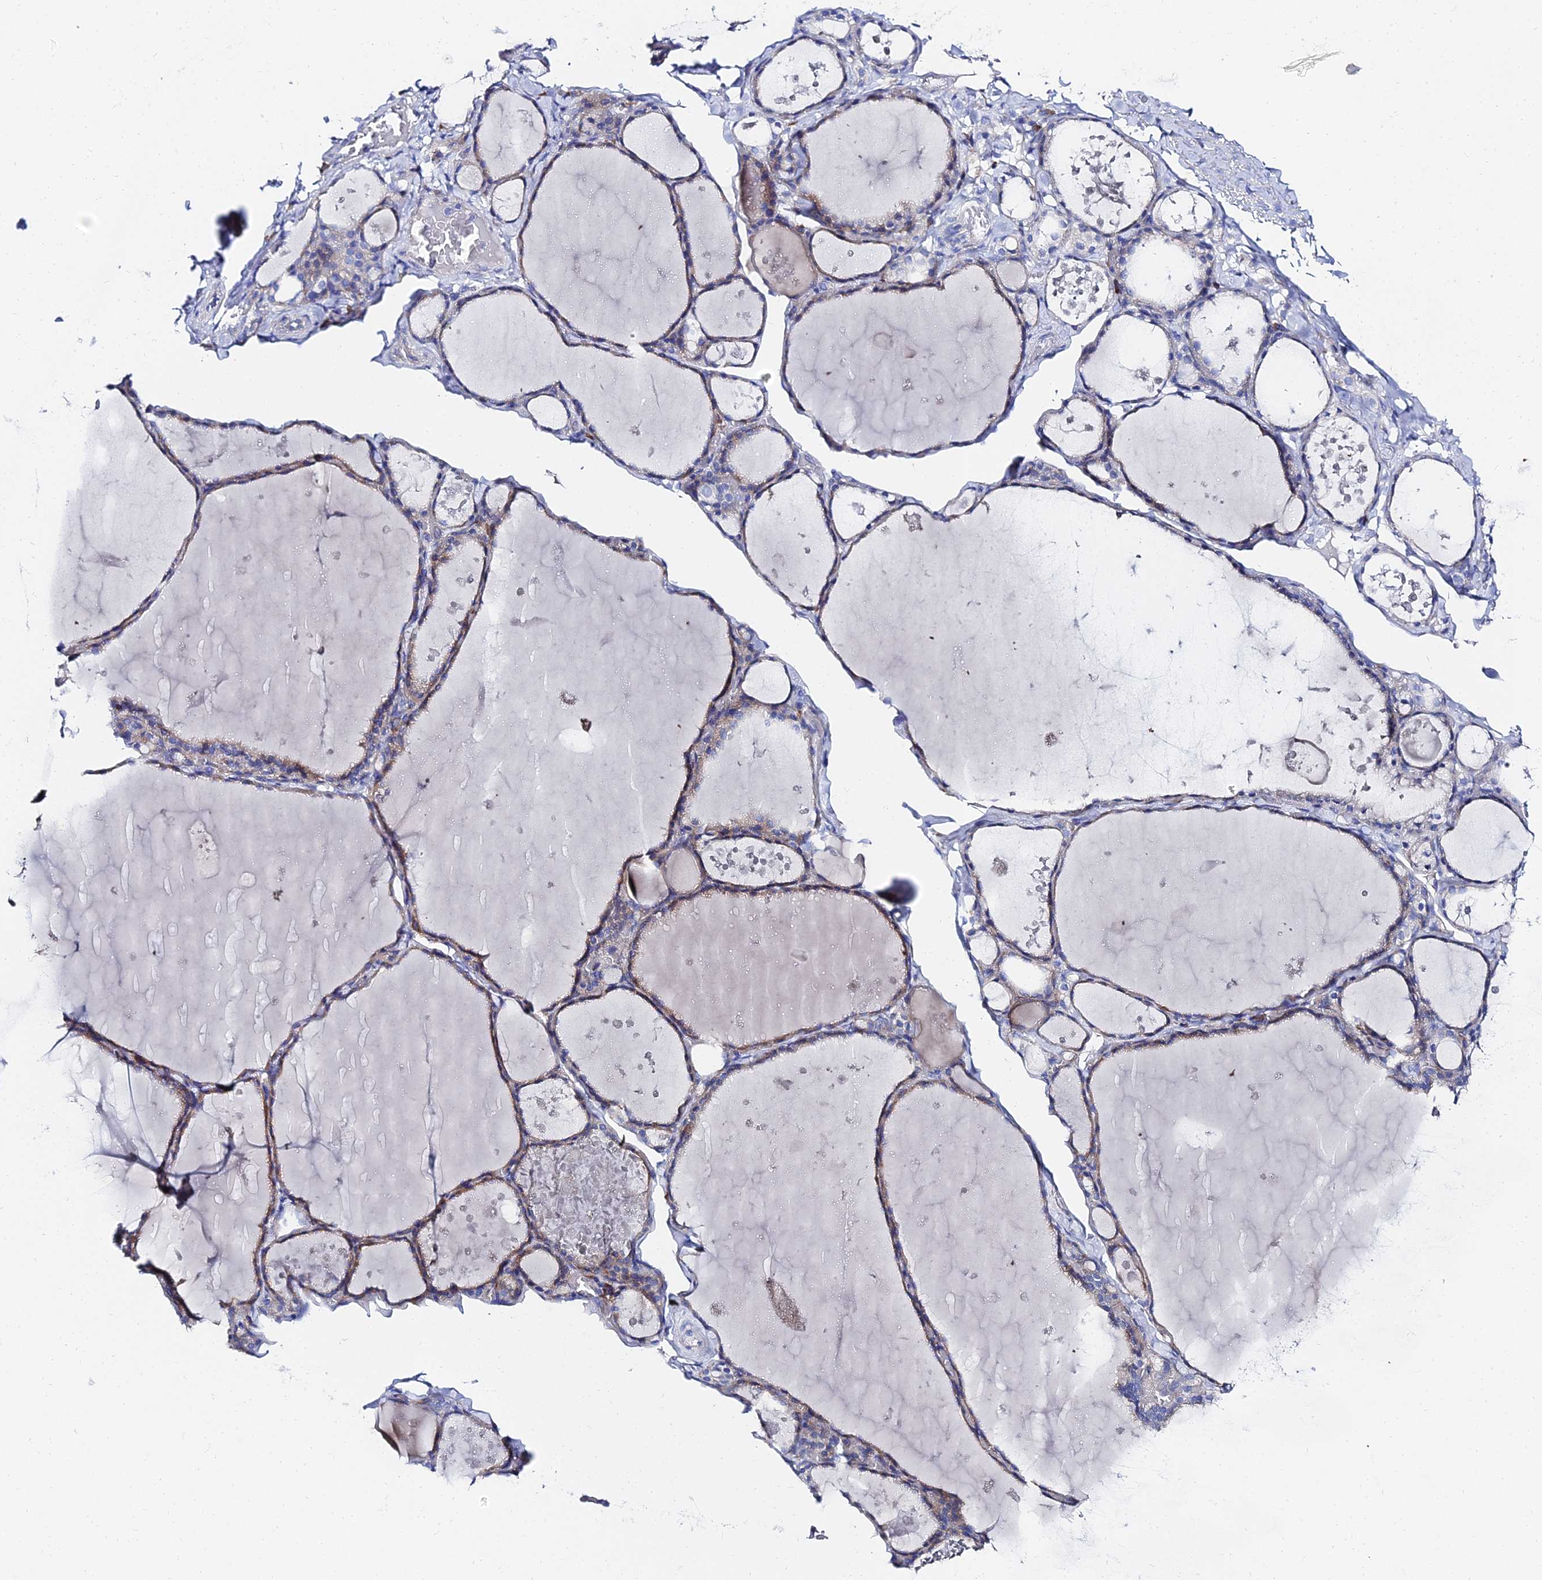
{"staining": {"intensity": "moderate", "quantity": "<25%", "location": "cytoplasmic/membranous"}, "tissue": "thyroid gland", "cell_type": "Glandular cells", "image_type": "normal", "snomed": [{"axis": "morphology", "description": "Normal tissue, NOS"}, {"axis": "topography", "description": "Thyroid gland"}], "caption": "High-magnification brightfield microscopy of benign thyroid gland stained with DAB (3,3'-diaminobenzidine) (brown) and counterstained with hematoxylin (blue). glandular cells exhibit moderate cytoplasmic/membranous expression is appreciated in about<25% of cells. (DAB = brown stain, brightfield microscopy at high magnification).", "gene": "PTTG1", "patient": {"sex": "male", "age": 56}}